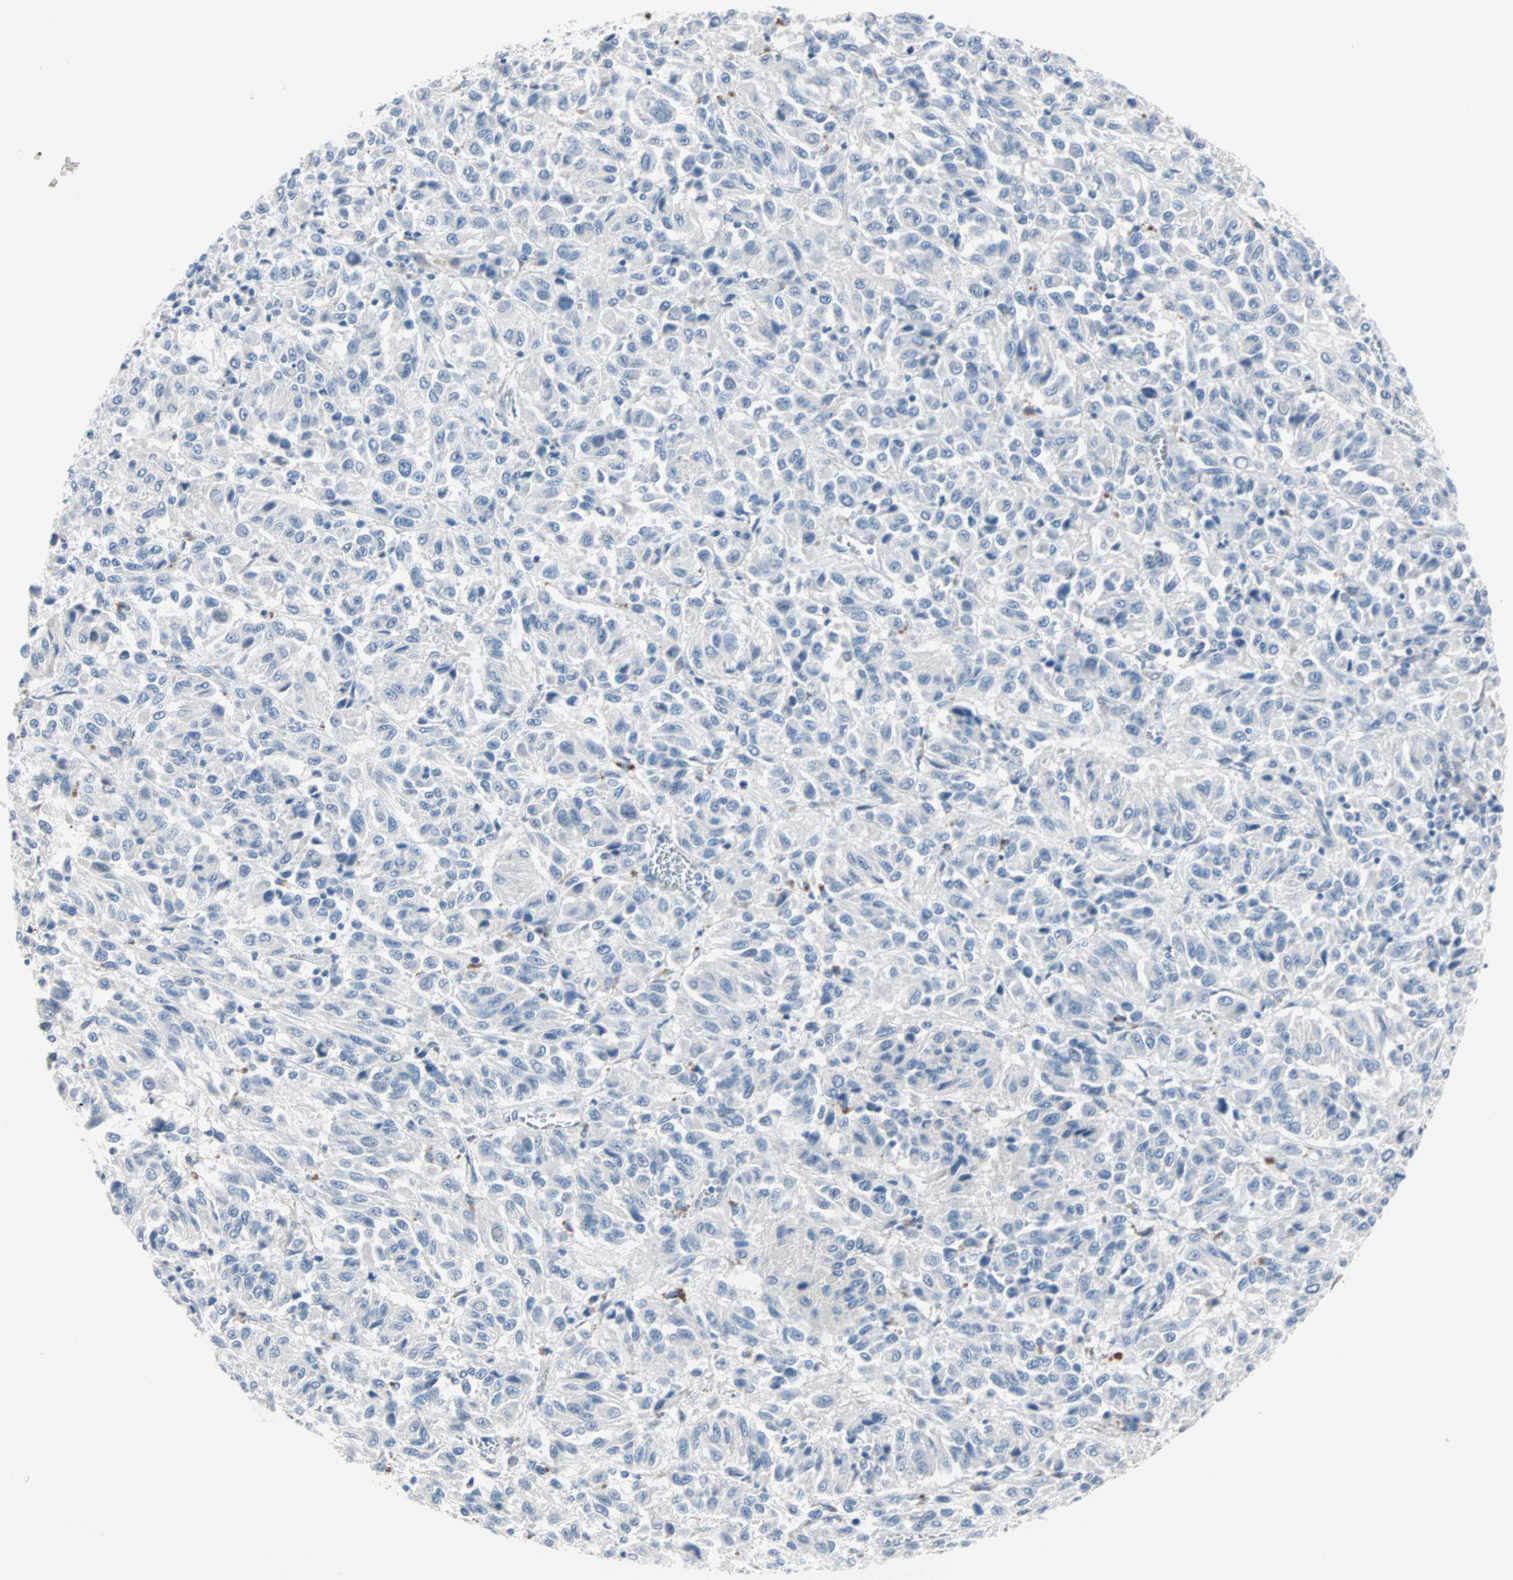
{"staining": {"intensity": "negative", "quantity": "none", "location": "none"}, "tissue": "melanoma", "cell_type": "Tumor cells", "image_type": "cancer", "snomed": [{"axis": "morphology", "description": "Malignant melanoma, Metastatic site"}, {"axis": "topography", "description": "Lung"}], "caption": "Immunohistochemical staining of human malignant melanoma (metastatic site) reveals no significant staining in tumor cells.", "gene": "ULBP1", "patient": {"sex": "male", "age": 64}}